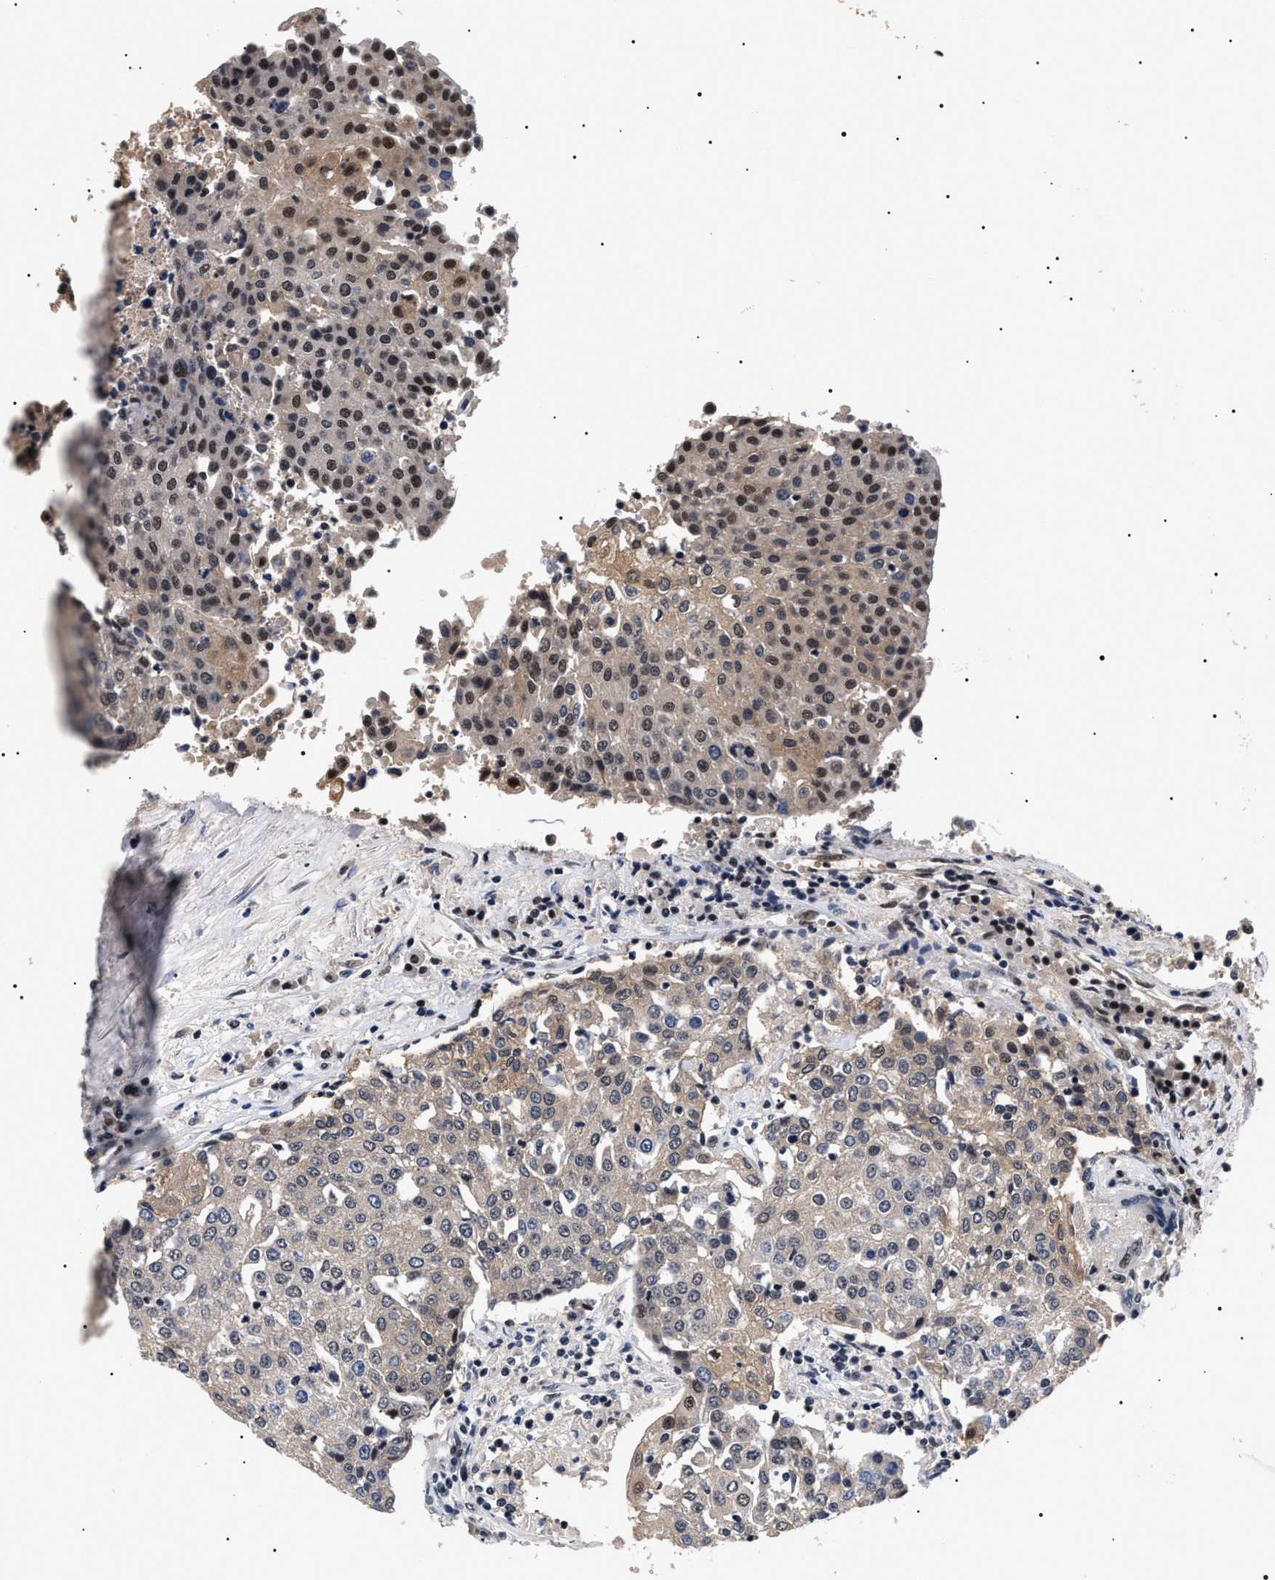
{"staining": {"intensity": "moderate", "quantity": "25%-75%", "location": "cytoplasmic/membranous,nuclear"}, "tissue": "urothelial cancer", "cell_type": "Tumor cells", "image_type": "cancer", "snomed": [{"axis": "morphology", "description": "Urothelial carcinoma, High grade"}, {"axis": "topography", "description": "Urinary bladder"}], "caption": "This is an image of IHC staining of urothelial cancer, which shows moderate staining in the cytoplasmic/membranous and nuclear of tumor cells.", "gene": "CAAP1", "patient": {"sex": "female", "age": 85}}